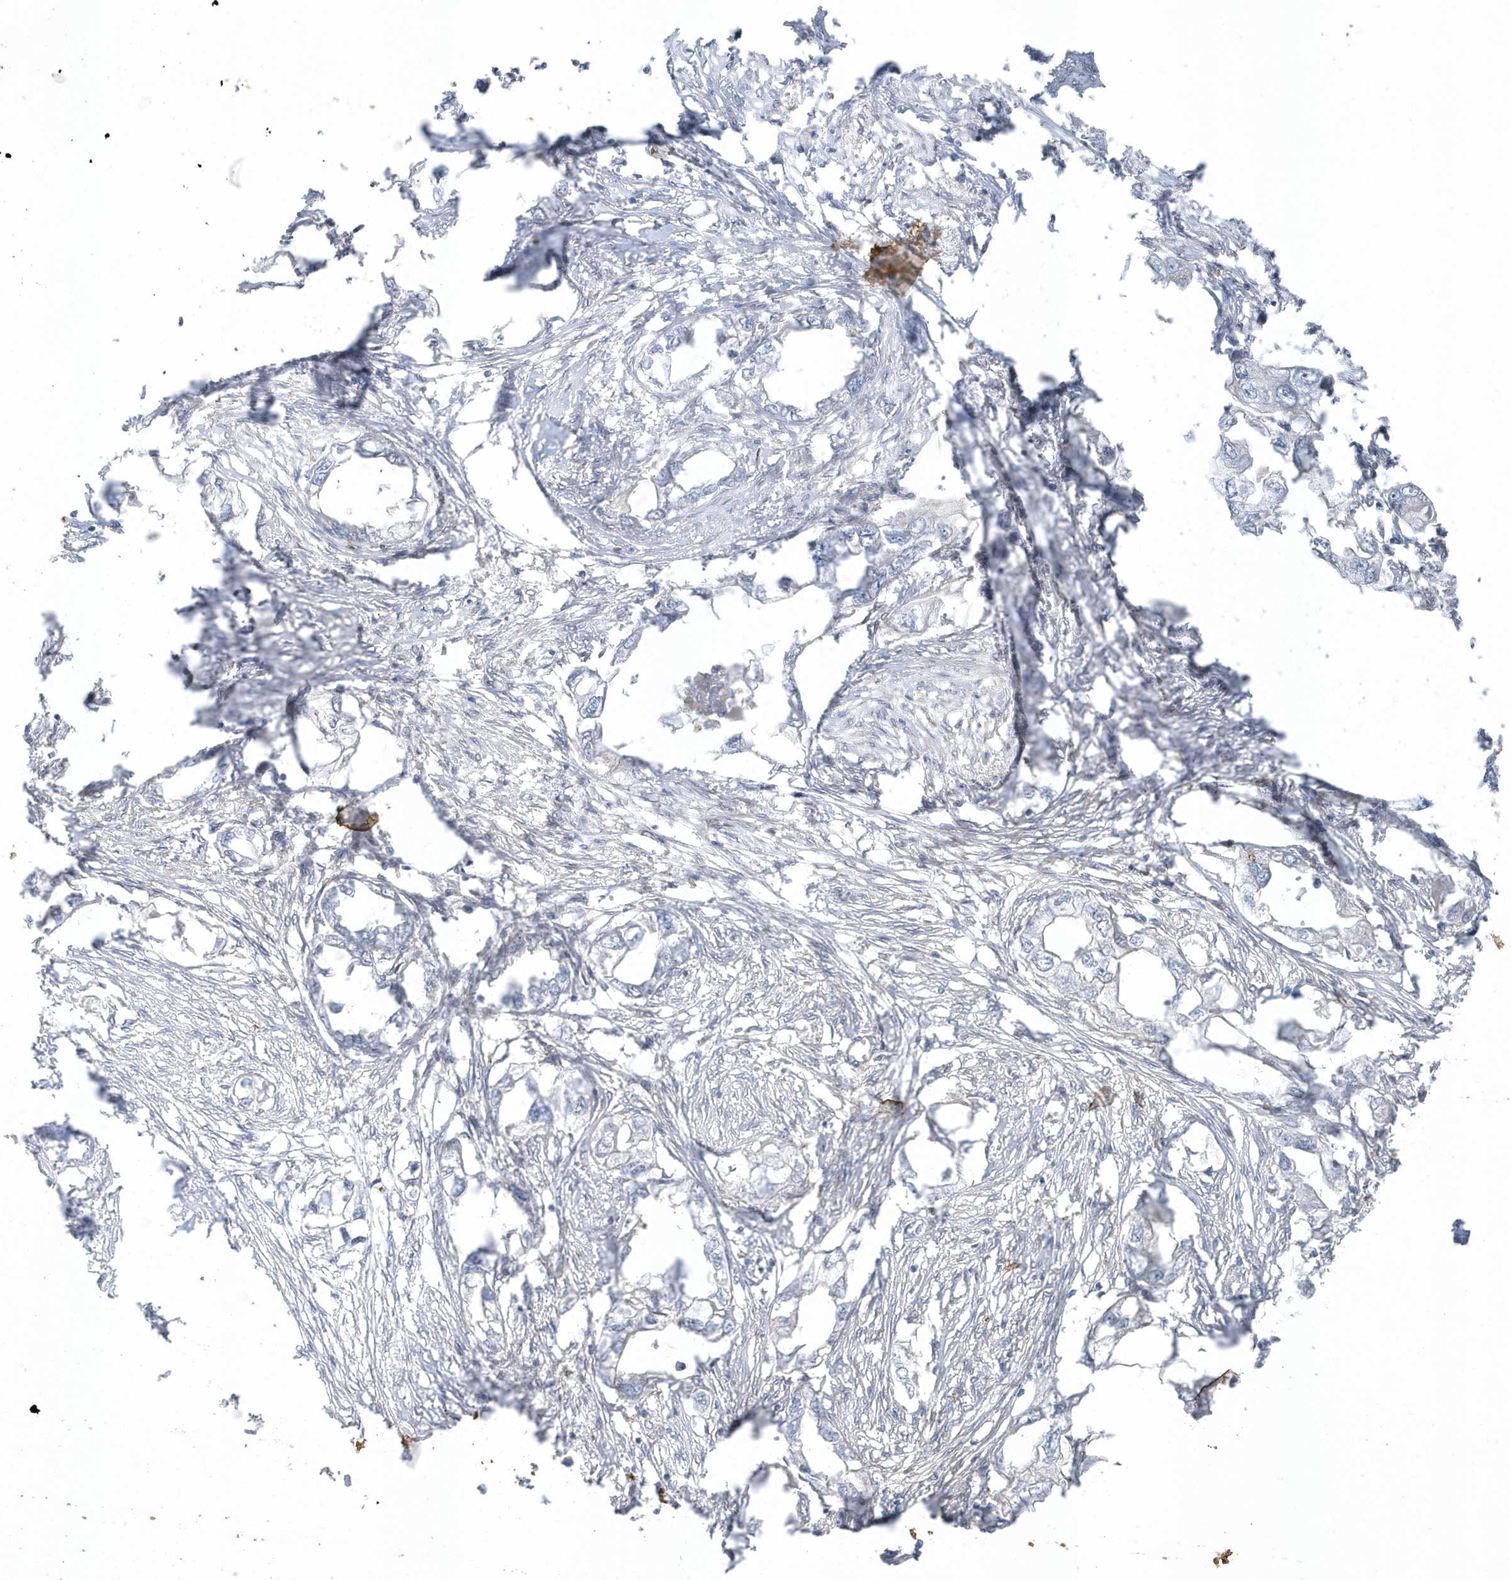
{"staining": {"intensity": "negative", "quantity": "none", "location": "none"}, "tissue": "endometrial cancer", "cell_type": "Tumor cells", "image_type": "cancer", "snomed": [{"axis": "morphology", "description": "Adenocarcinoma, NOS"}, {"axis": "morphology", "description": "Adenocarcinoma, metastatic, NOS"}, {"axis": "topography", "description": "Adipose tissue"}, {"axis": "topography", "description": "Endometrium"}], "caption": "Immunohistochemistry photomicrograph of human endometrial metastatic adenocarcinoma stained for a protein (brown), which reveals no staining in tumor cells.", "gene": "PARD3B", "patient": {"sex": "female", "age": 67}}